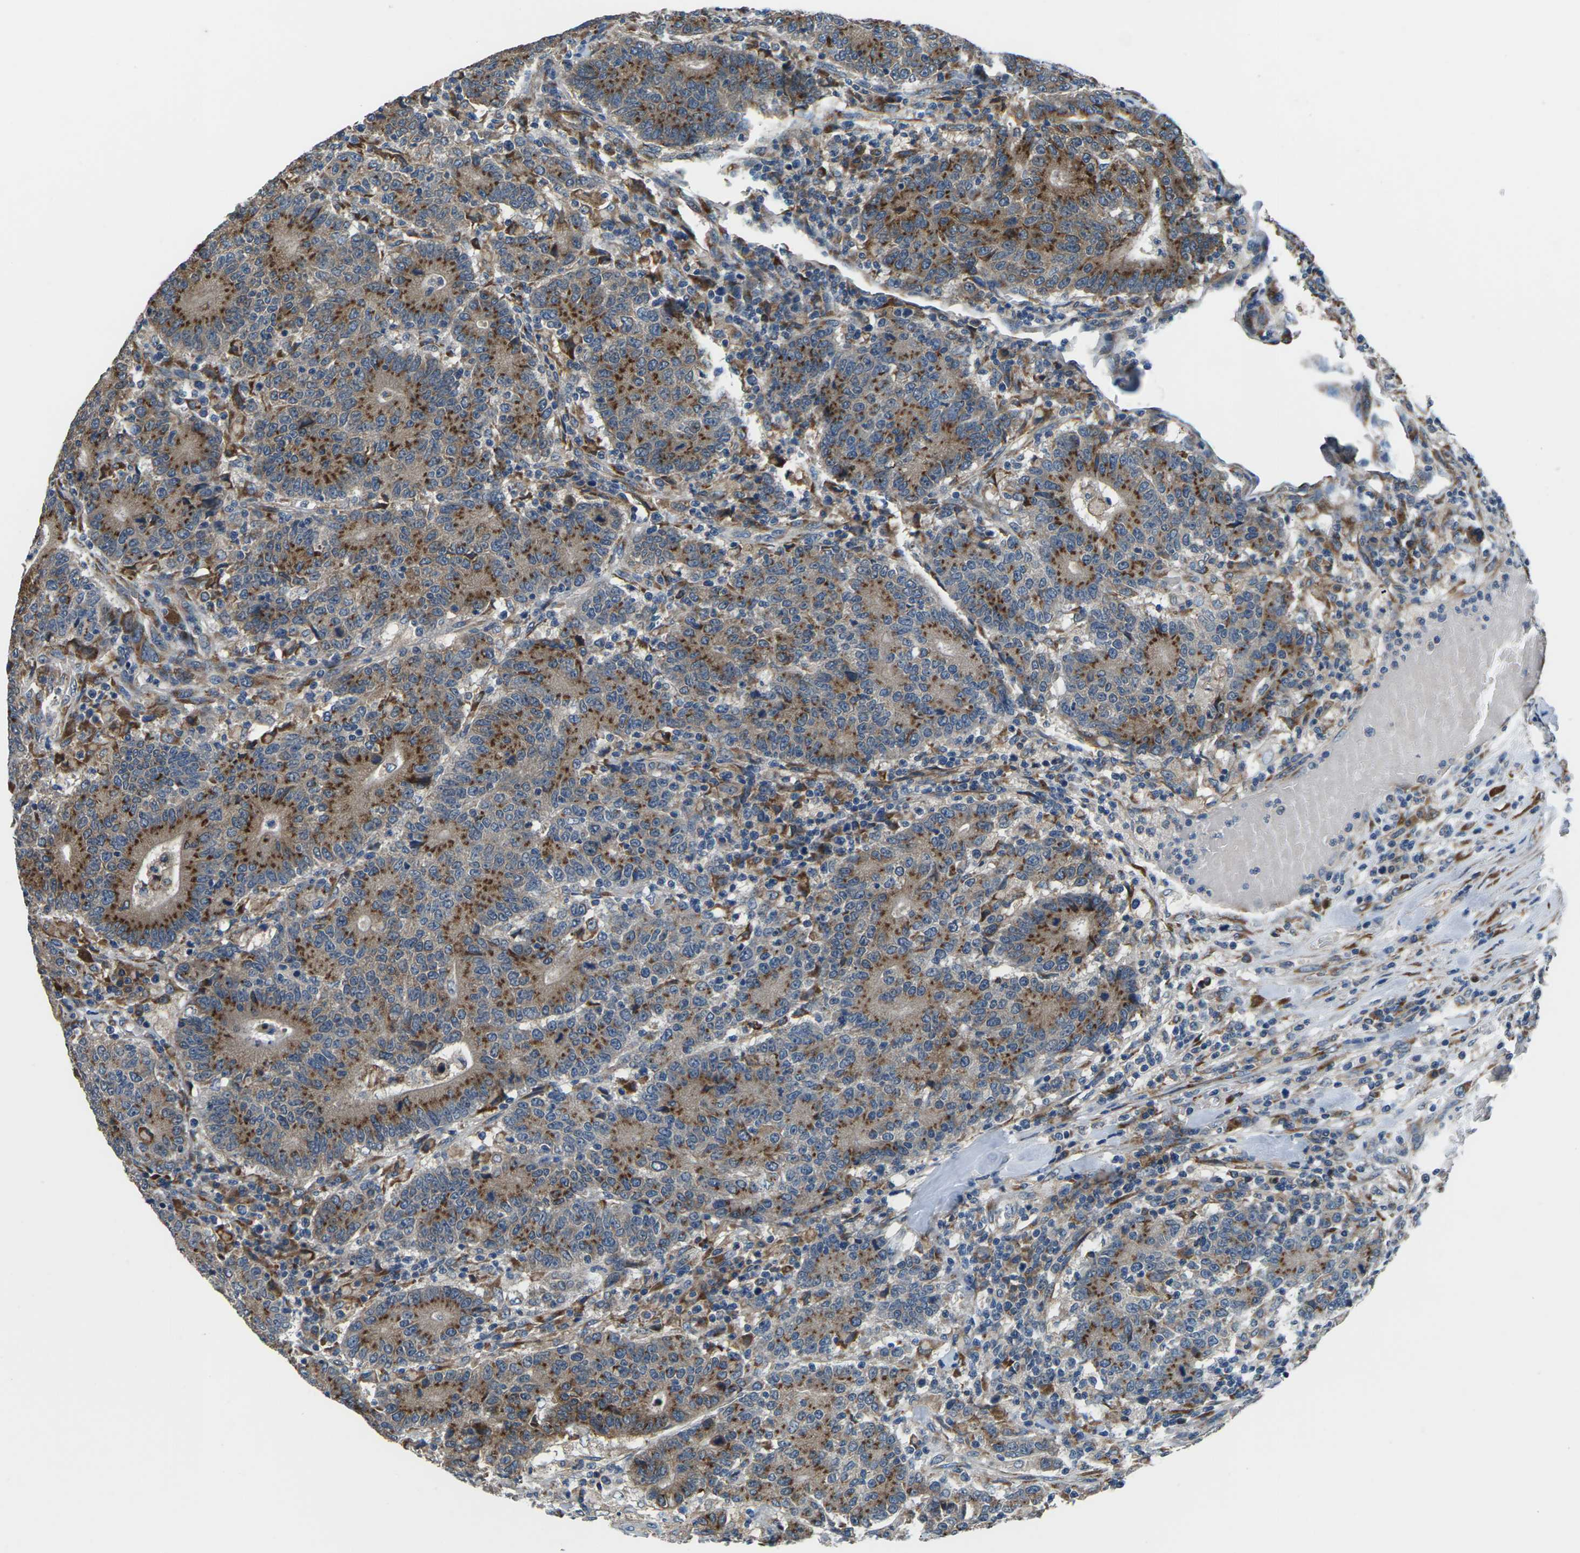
{"staining": {"intensity": "moderate", "quantity": ">75%", "location": "cytoplasmic/membranous"}, "tissue": "colorectal cancer", "cell_type": "Tumor cells", "image_type": "cancer", "snomed": [{"axis": "morphology", "description": "Normal tissue, NOS"}, {"axis": "morphology", "description": "Adenocarcinoma, NOS"}, {"axis": "topography", "description": "Colon"}], "caption": "An immunohistochemistry (IHC) photomicrograph of neoplastic tissue is shown. Protein staining in brown highlights moderate cytoplasmic/membranous positivity in colorectal adenocarcinoma within tumor cells. (IHC, brightfield microscopy, high magnification).", "gene": "GABRP", "patient": {"sex": "female", "age": 75}}